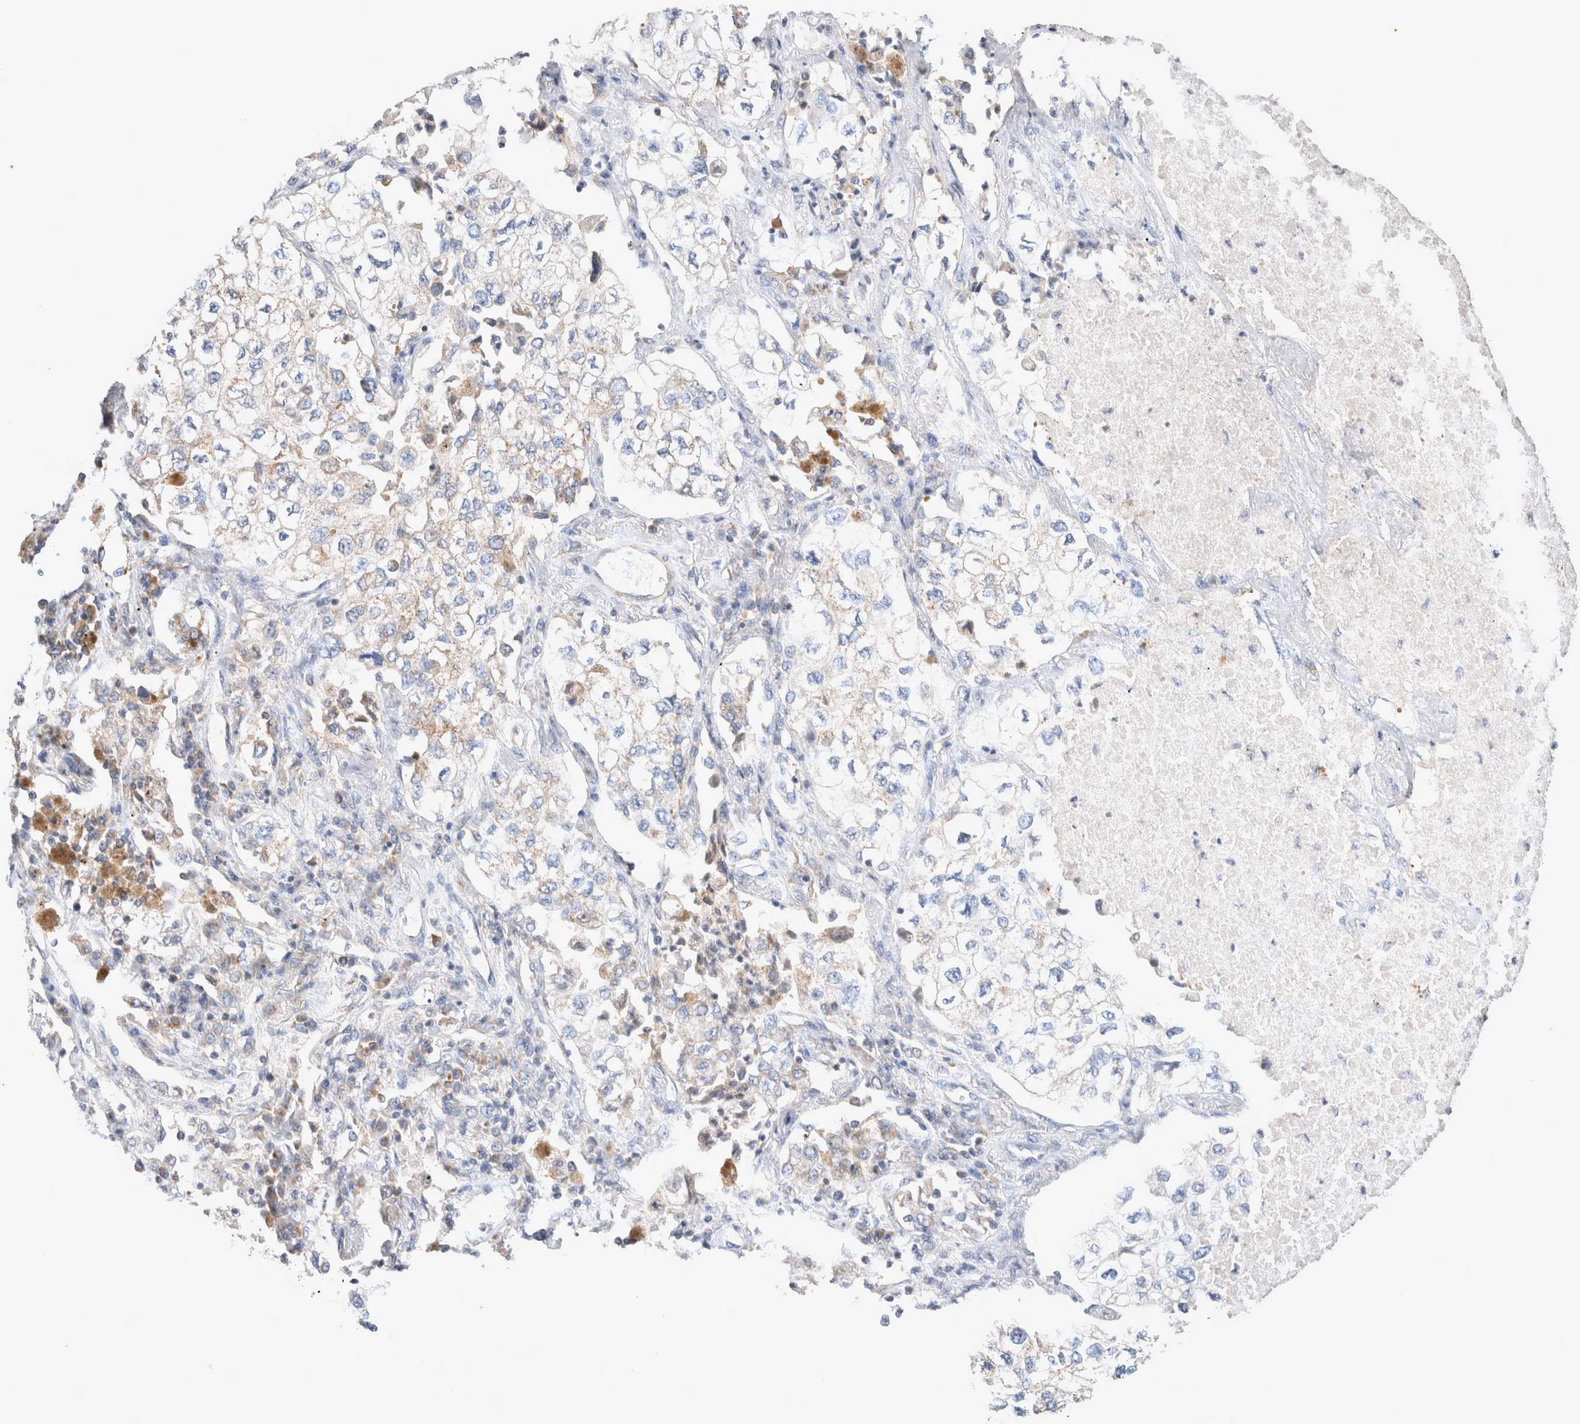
{"staining": {"intensity": "weak", "quantity": "<25%", "location": "cytoplasmic/membranous"}, "tissue": "lung cancer", "cell_type": "Tumor cells", "image_type": "cancer", "snomed": [{"axis": "morphology", "description": "Adenocarcinoma, NOS"}, {"axis": "topography", "description": "Lung"}], "caption": "IHC photomicrograph of adenocarcinoma (lung) stained for a protein (brown), which exhibits no staining in tumor cells. The staining is performed using DAB (3,3'-diaminobenzidine) brown chromogen with nuclei counter-stained in using hematoxylin.", "gene": "MRPS28", "patient": {"sex": "male", "age": 63}}